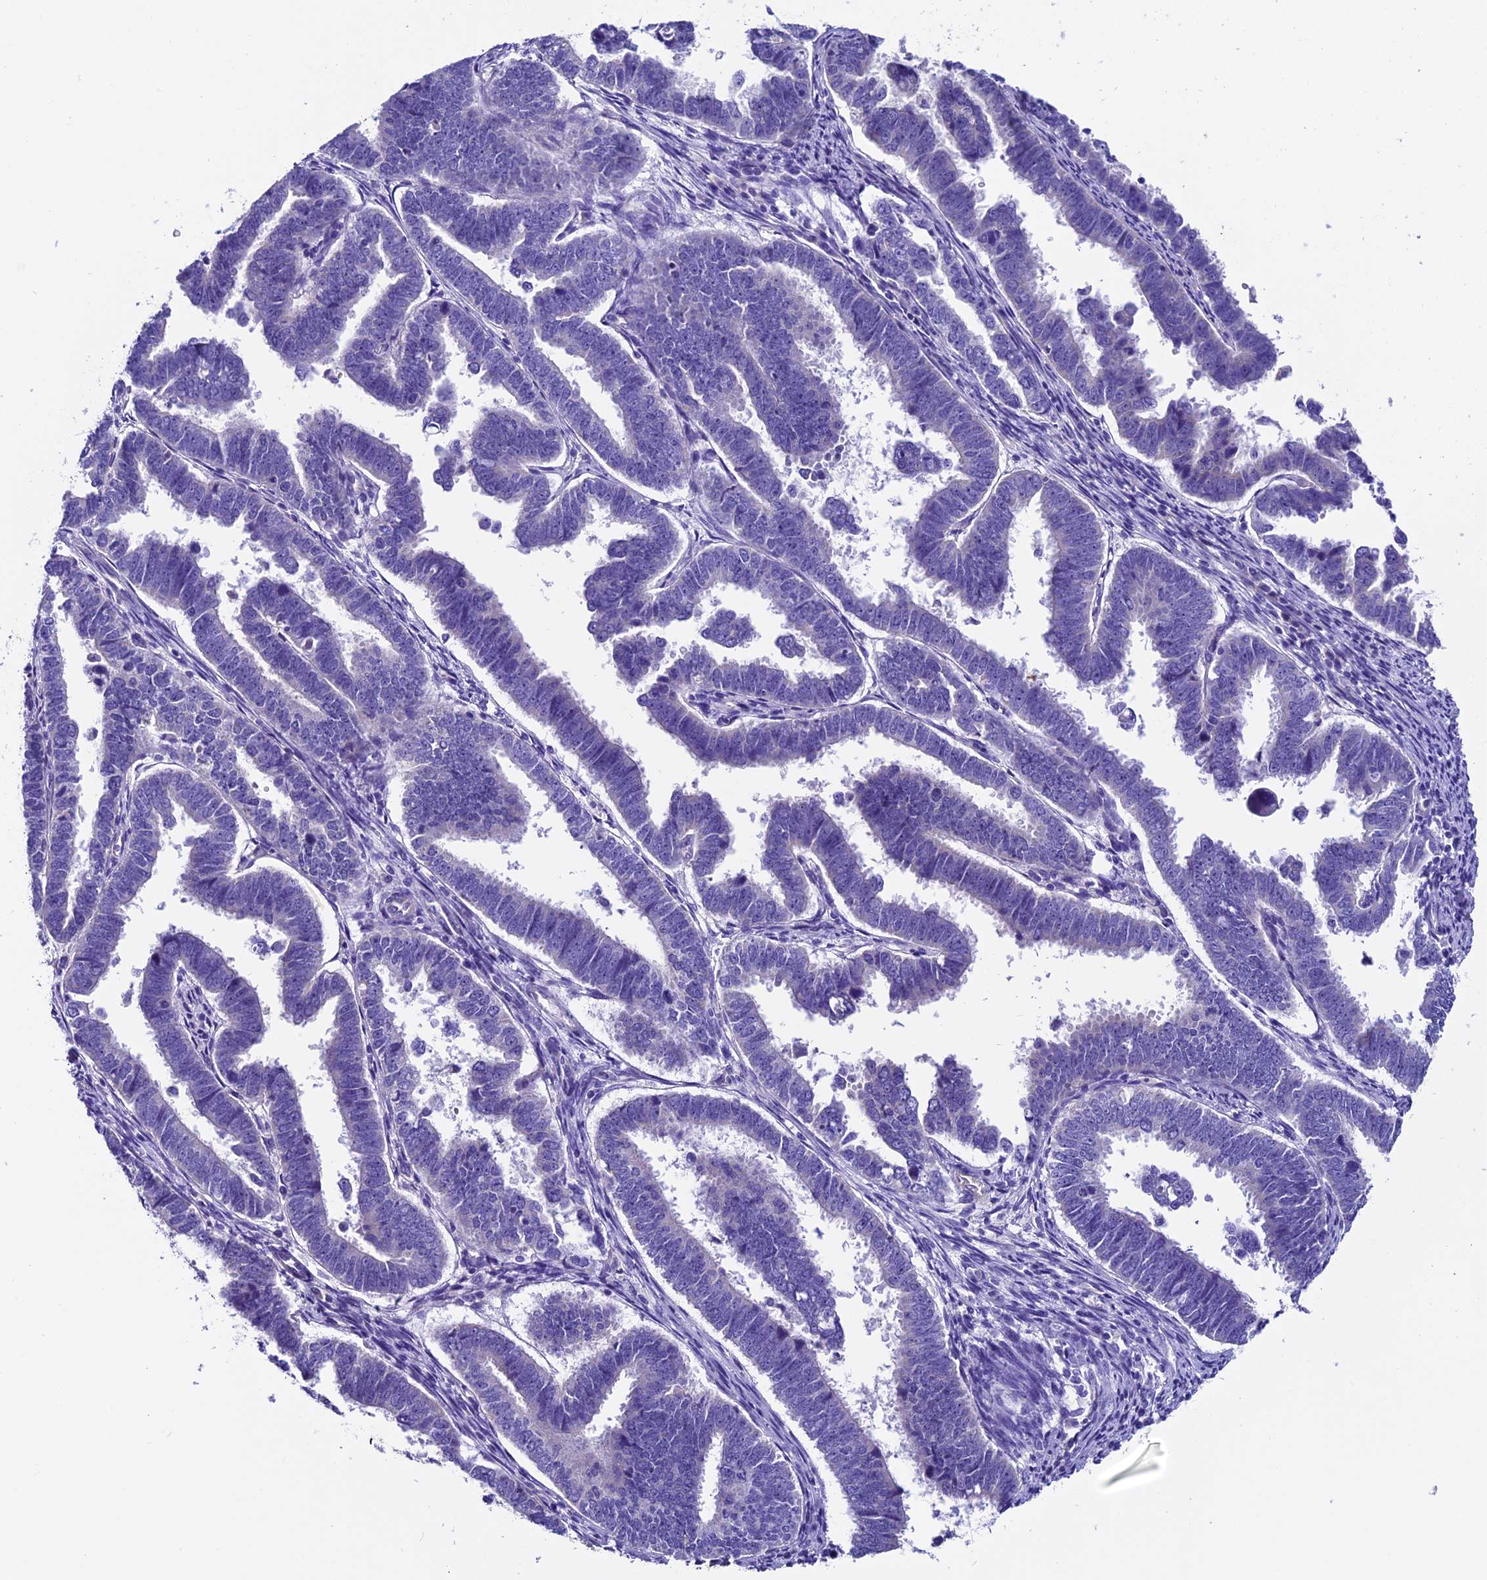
{"staining": {"intensity": "negative", "quantity": "none", "location": "none"}, "tissue": "endometrial cancer", "cell_type": "Tumor cells", "image_type": "cancer", "snomed": [{"axis": "morphology", "description": "Adenocarcinoma, NOS"}, {"axis": "topography", "description": "Endometrium"}], "caption": "Tumor cells are negative for brown protein staining in endometrial cancer.", "gene": "COMTD1", "patient": {"sex": "female", "age": 75}}